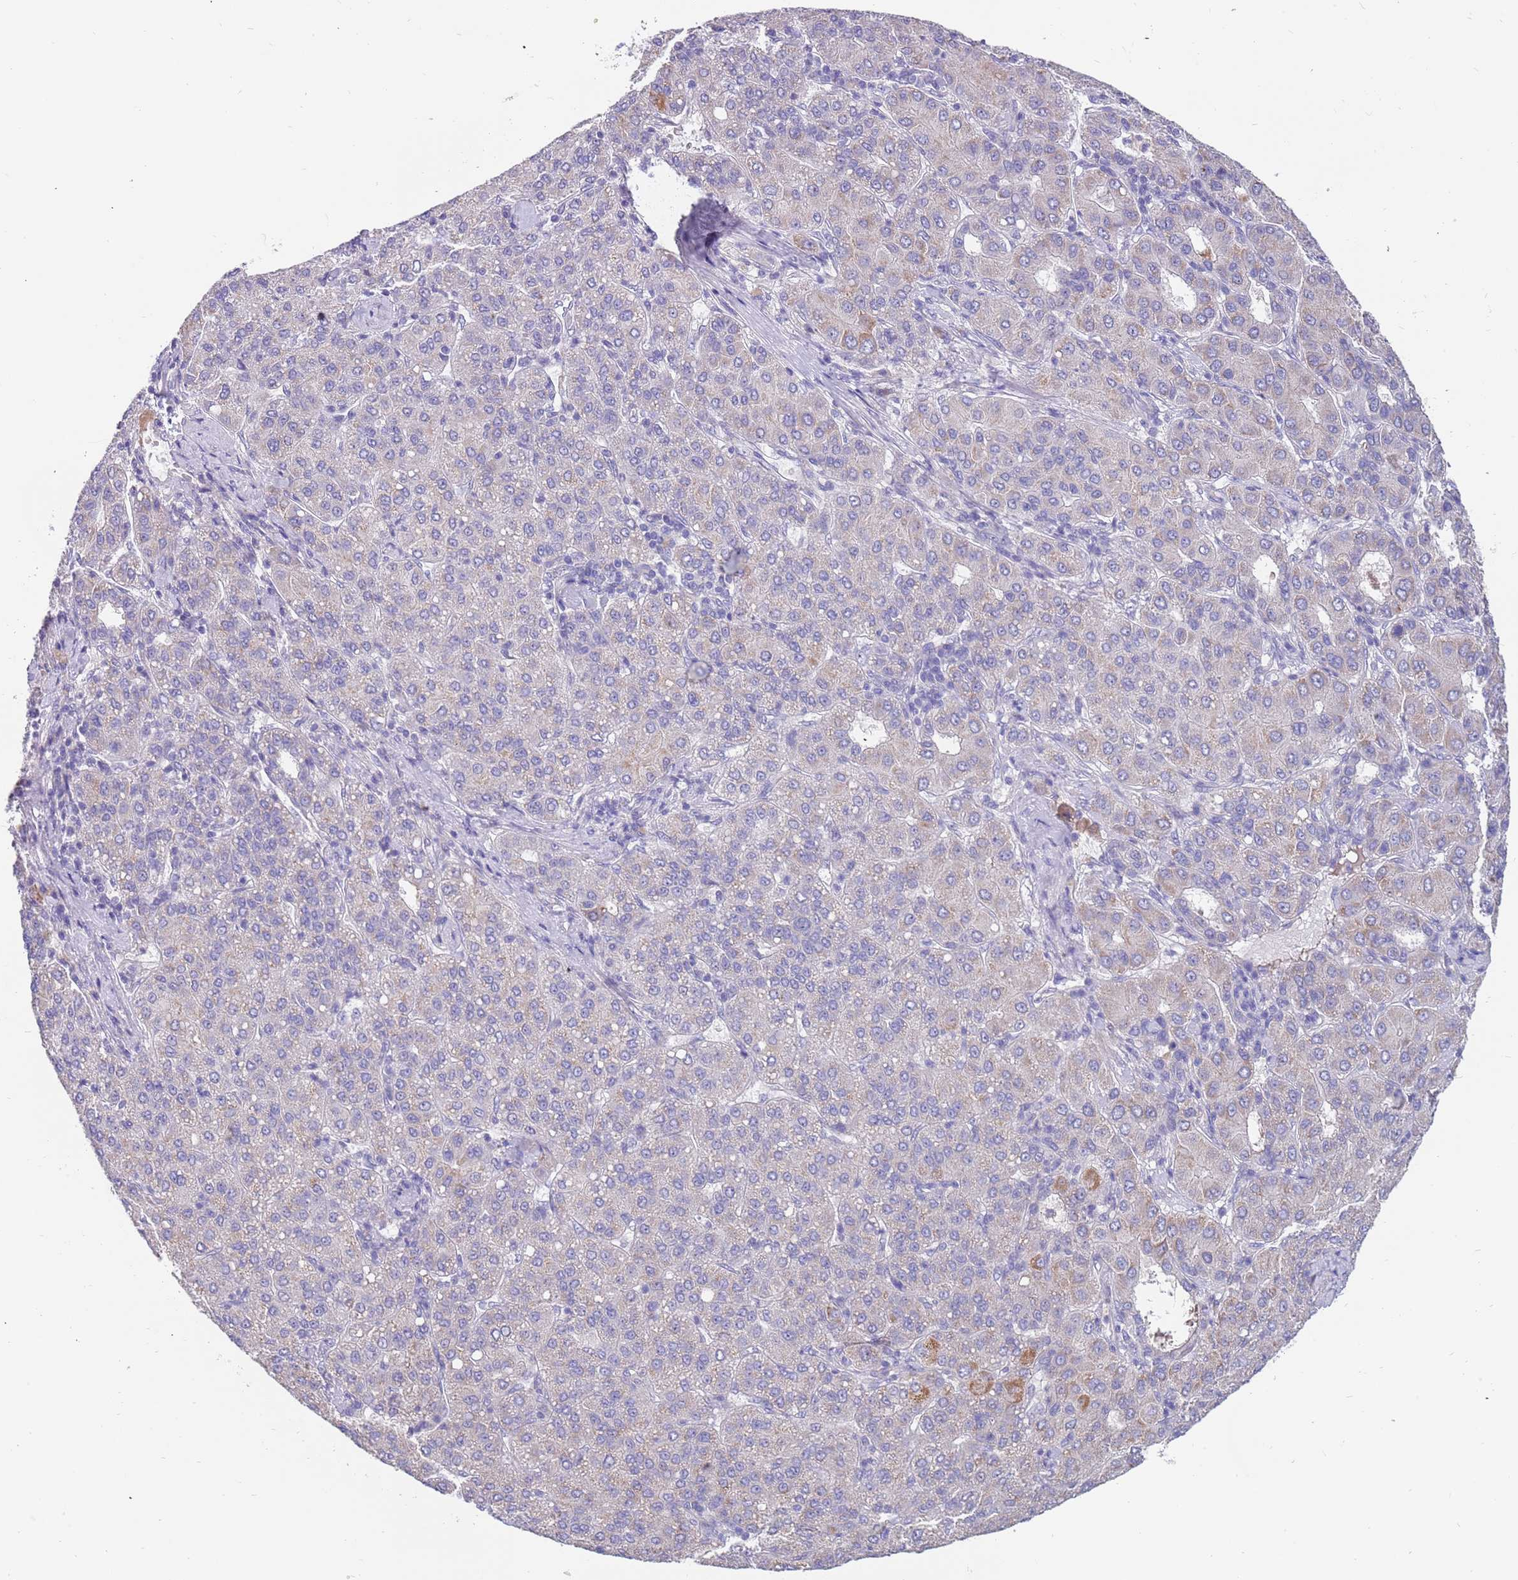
{"staining": {"intensity": "negative", "quantity": "none", "location": "none"}, "tissue": "liver cancer", "cell_type": "Tumor cells", "image_type": "cancer", "snomed": [{"axis": "morphology", "description": "Carcinoma, Hepatocellular, NOS"}, {"axis": "topography", "description": "Liver"}], "caption": "Tumor cells show no significant staining in liver hepatocellular carcinoma.", "gene": "ZNF746", "patient": {"sex": "male", "age": 65}}